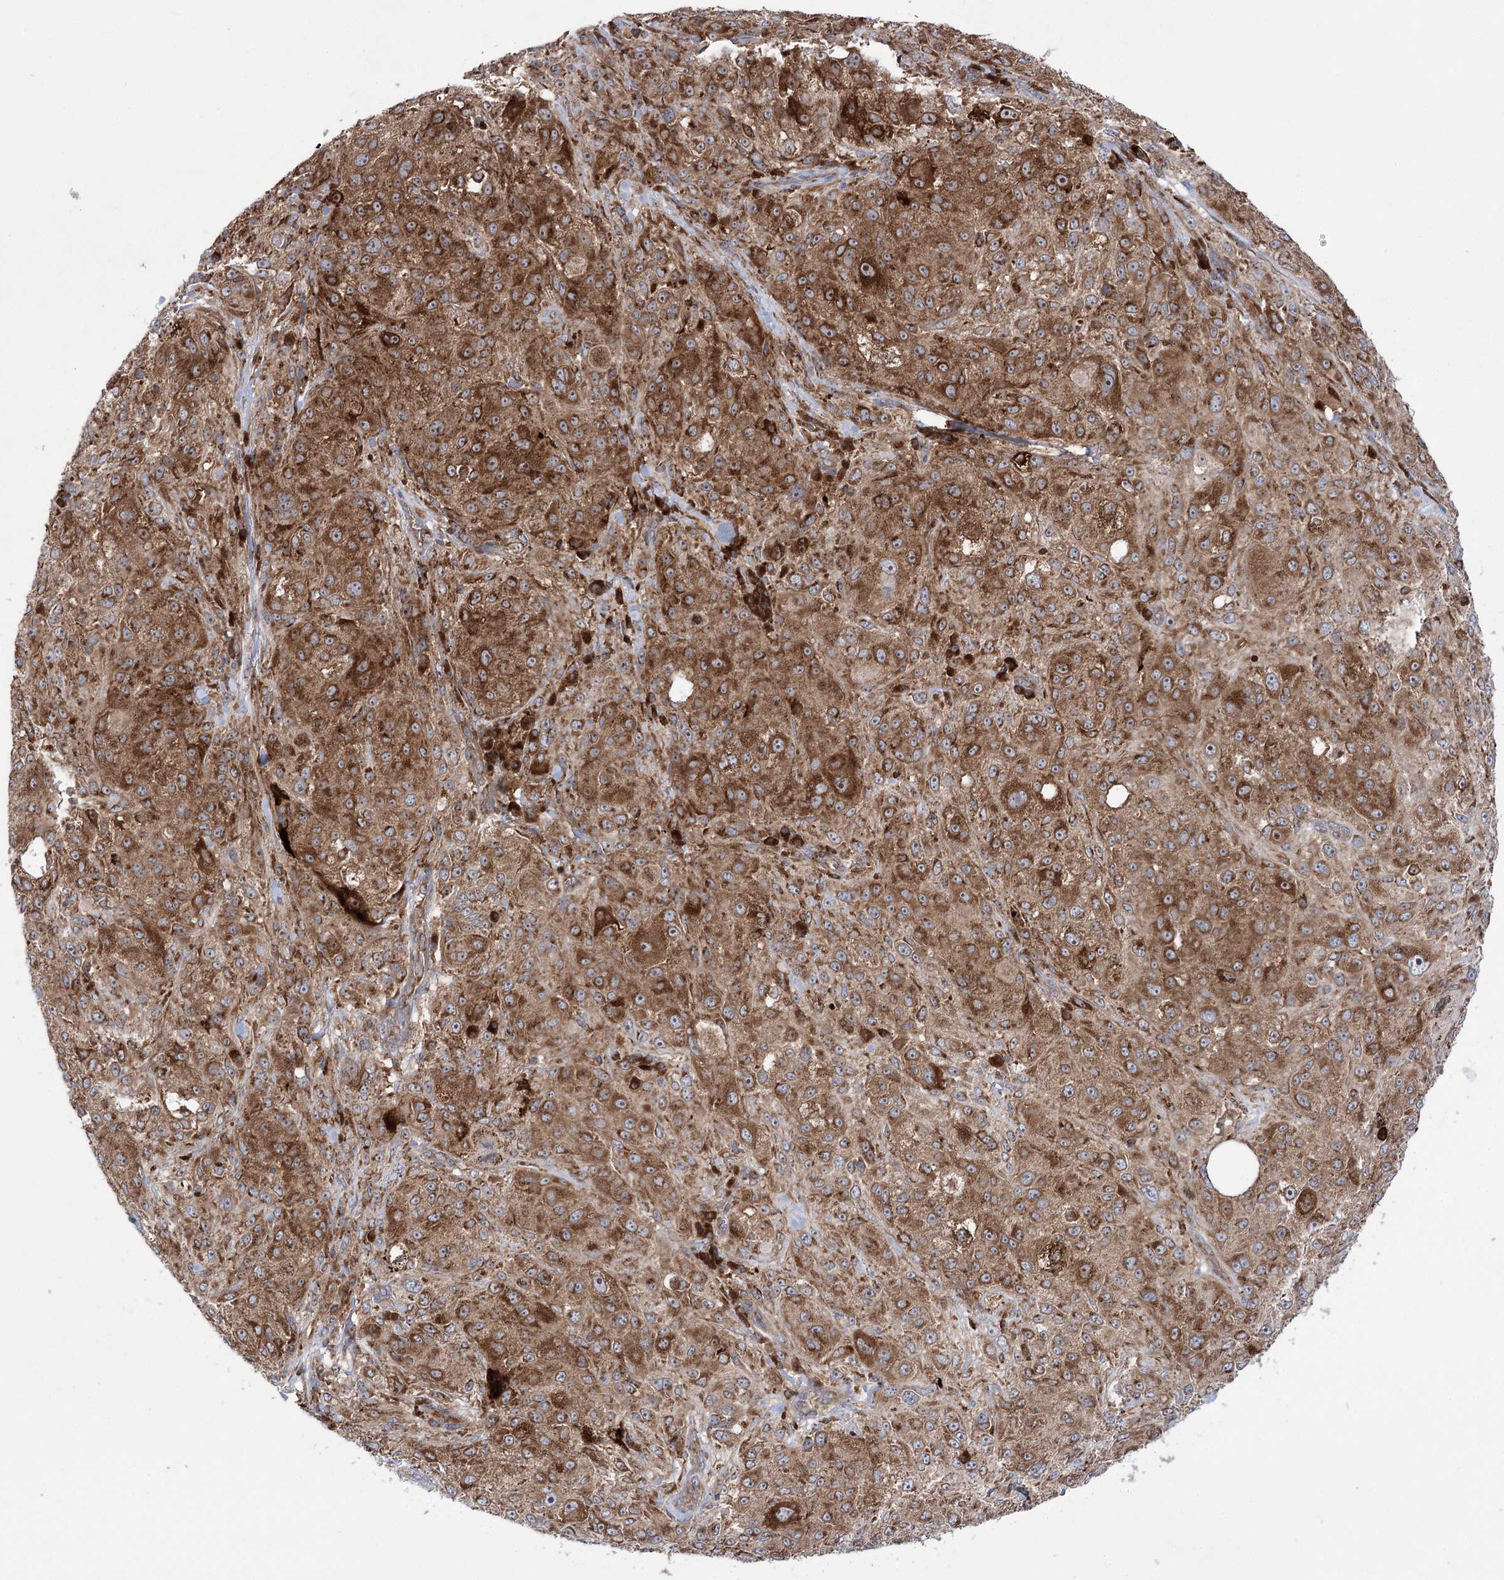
{"staining": {"intensity": "moderate", "quantity": ">75%", "location": "cytoplasmic/membranous"}, "tissue": "melanoma", "cell_type": "Tumor cells", "image_type": "cancer", "snomed": [{"axis": "morphology", "description": "Necrosis, NOS"}, {"axis": "morphology", "description": "Malignant melanoma, NOS"}, {"axis": "topography", "description": "Skin"}], "caption": "Human melanoma stained for a protein (brown) exhibits moderate cytoplasmic/membranous positive staining in approximately >75% of tumor cells.", "gene": "ZNF622", "patient": {"sex": "female", "age": 87}}